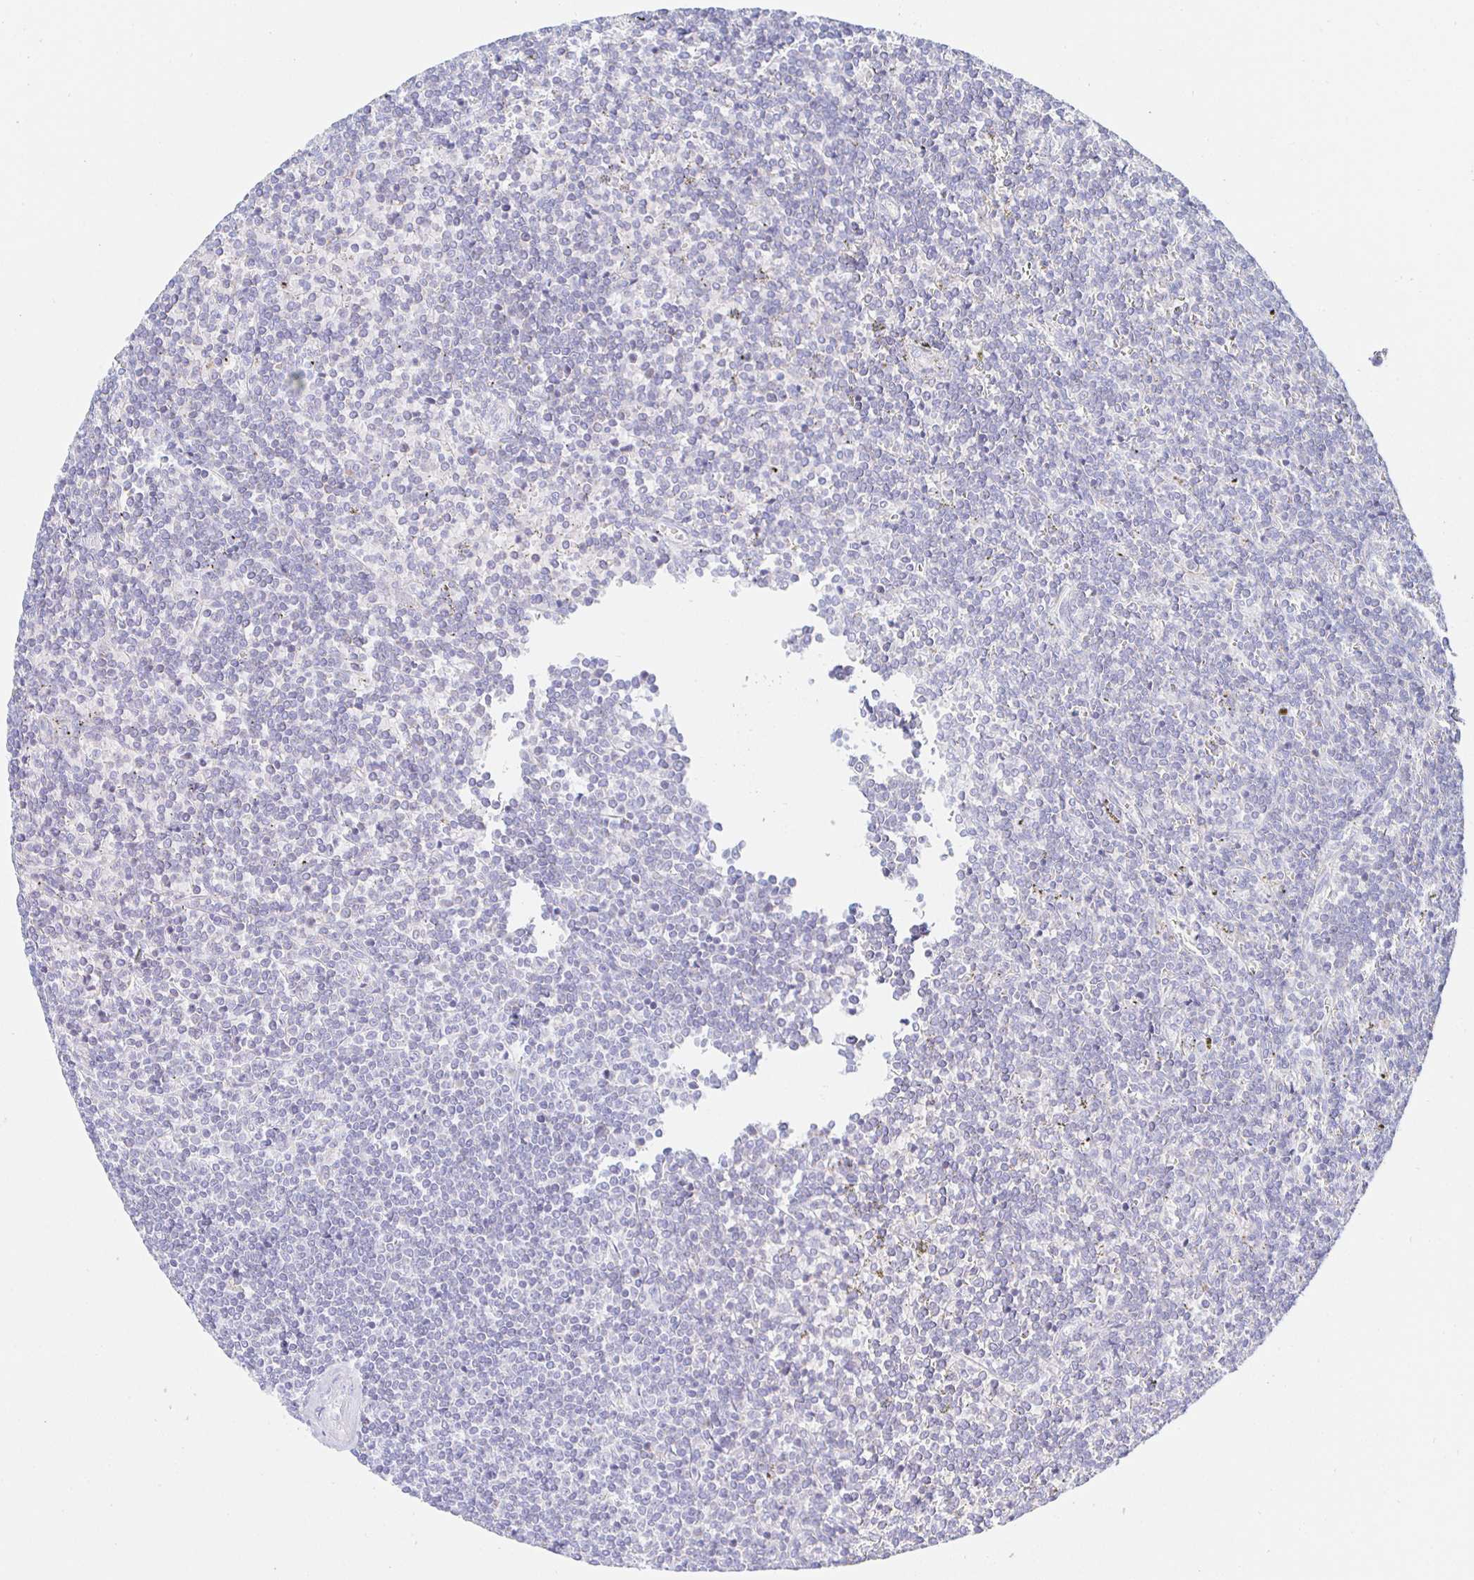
{"staining": {"intensity": "negative", "quantity": "none", "location": "none"}, "tissue": "lymphoma", "cell_type": "Tumor cells", "image_type": "cancer", "snomed": [{"axis": "morphology", "description": "Malignant lymphoma, non-Hodgkin's type, Low grade"}, {"axis": "topography", "description": "Spleen"}], "caption": "Lymphoma stained for a protein using immunohistochemistry (IHC) reveals no positivity tumor cells.", "gene": "SYNGR4", "patient": {"sex": "male", "age": 78}}